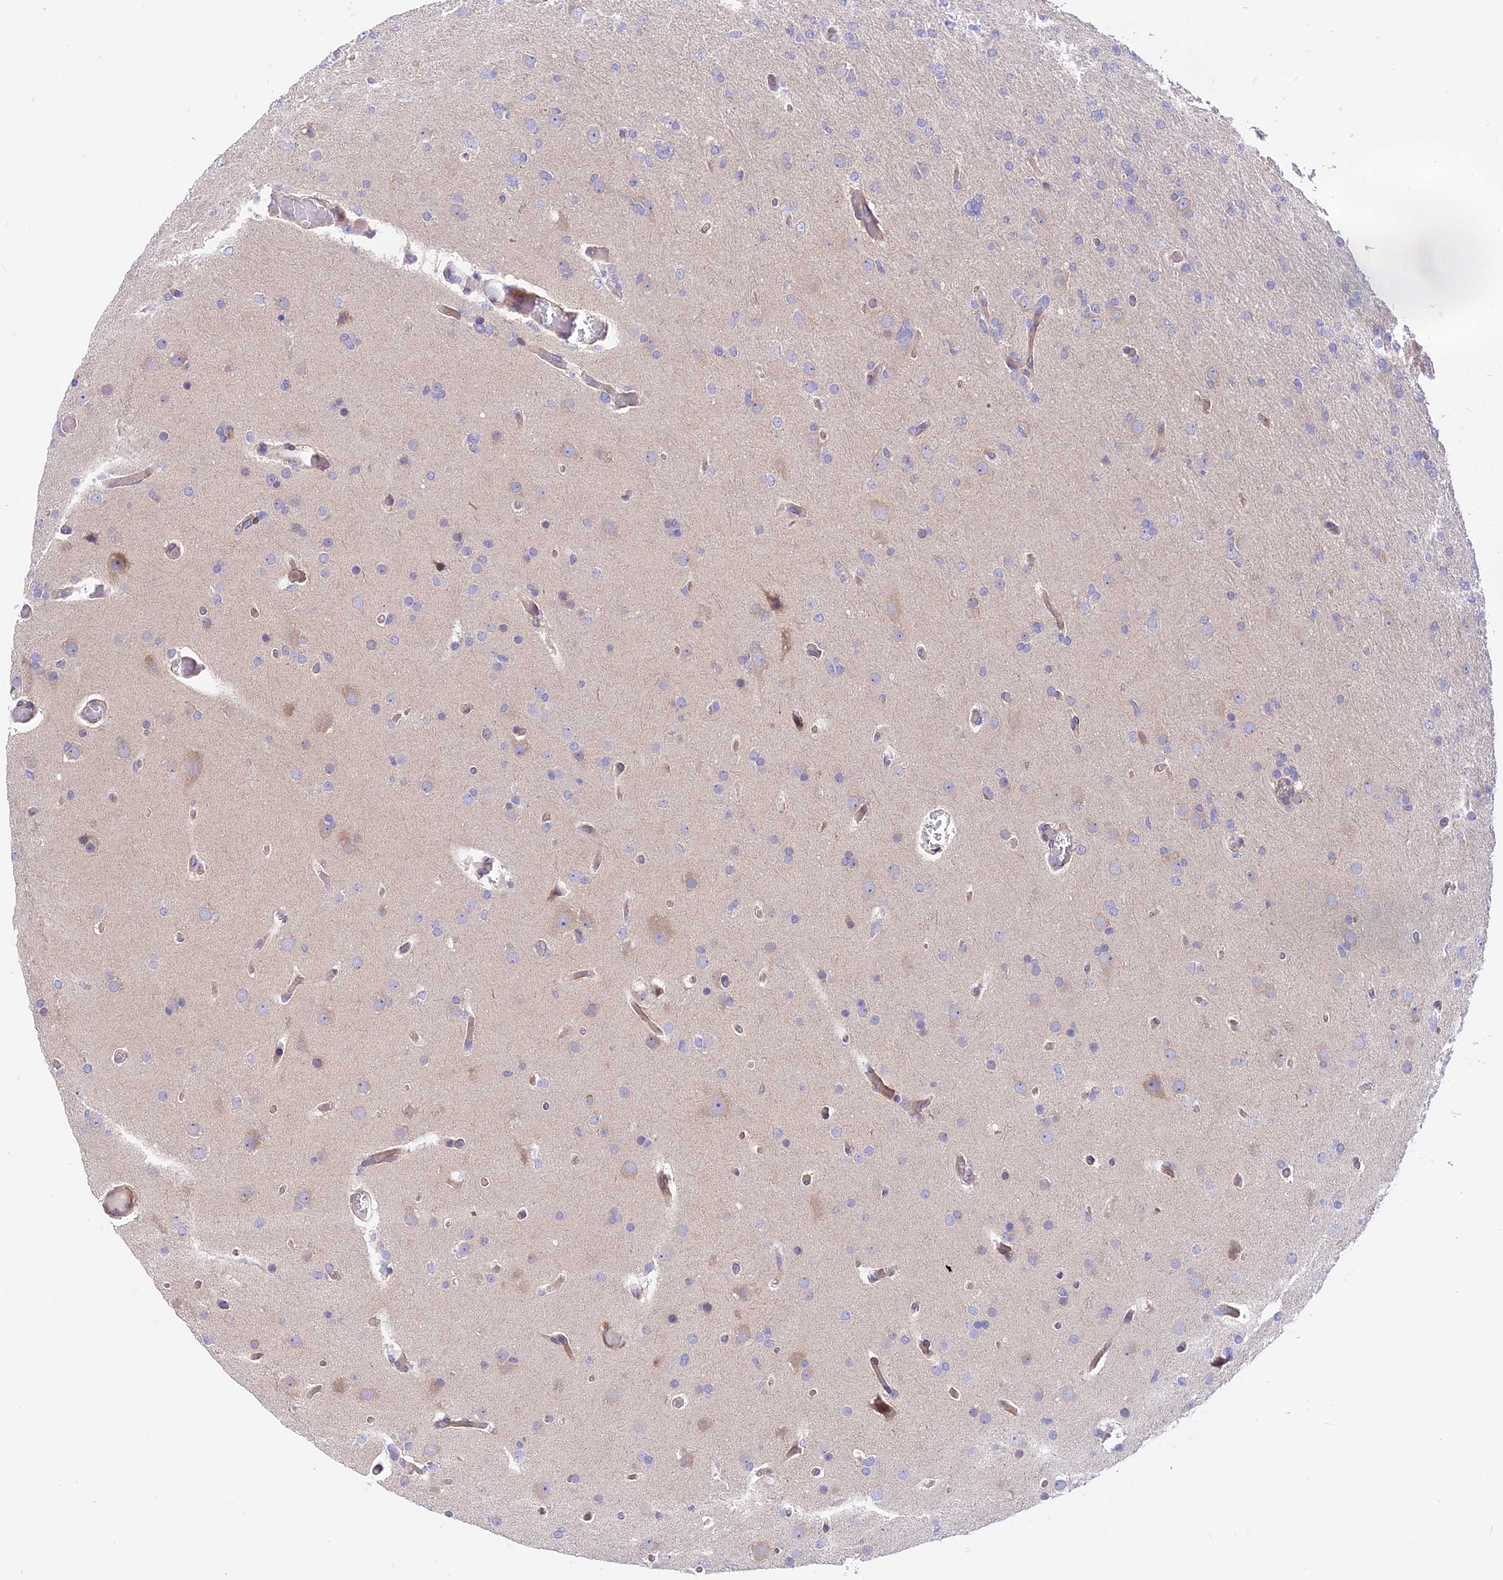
{"staining": {"intensity": "negative", "quantity": "none", "location": "none"}, "tissue": "glioma", "cell_type": "Tumor cells", "image_type": "cancer", "snomed": [{"axis": "morphology", "description": "Glioma, malignant, High grade"}, {"axis": "topography", "description": "Cerebral cortex"}], "caption": "The histopathology image reveals no significant expression in tumor cells of high-grade glioma (malignant).", "gene": "TRIM43B", "patient": {"sex": "female", "age": 36}}